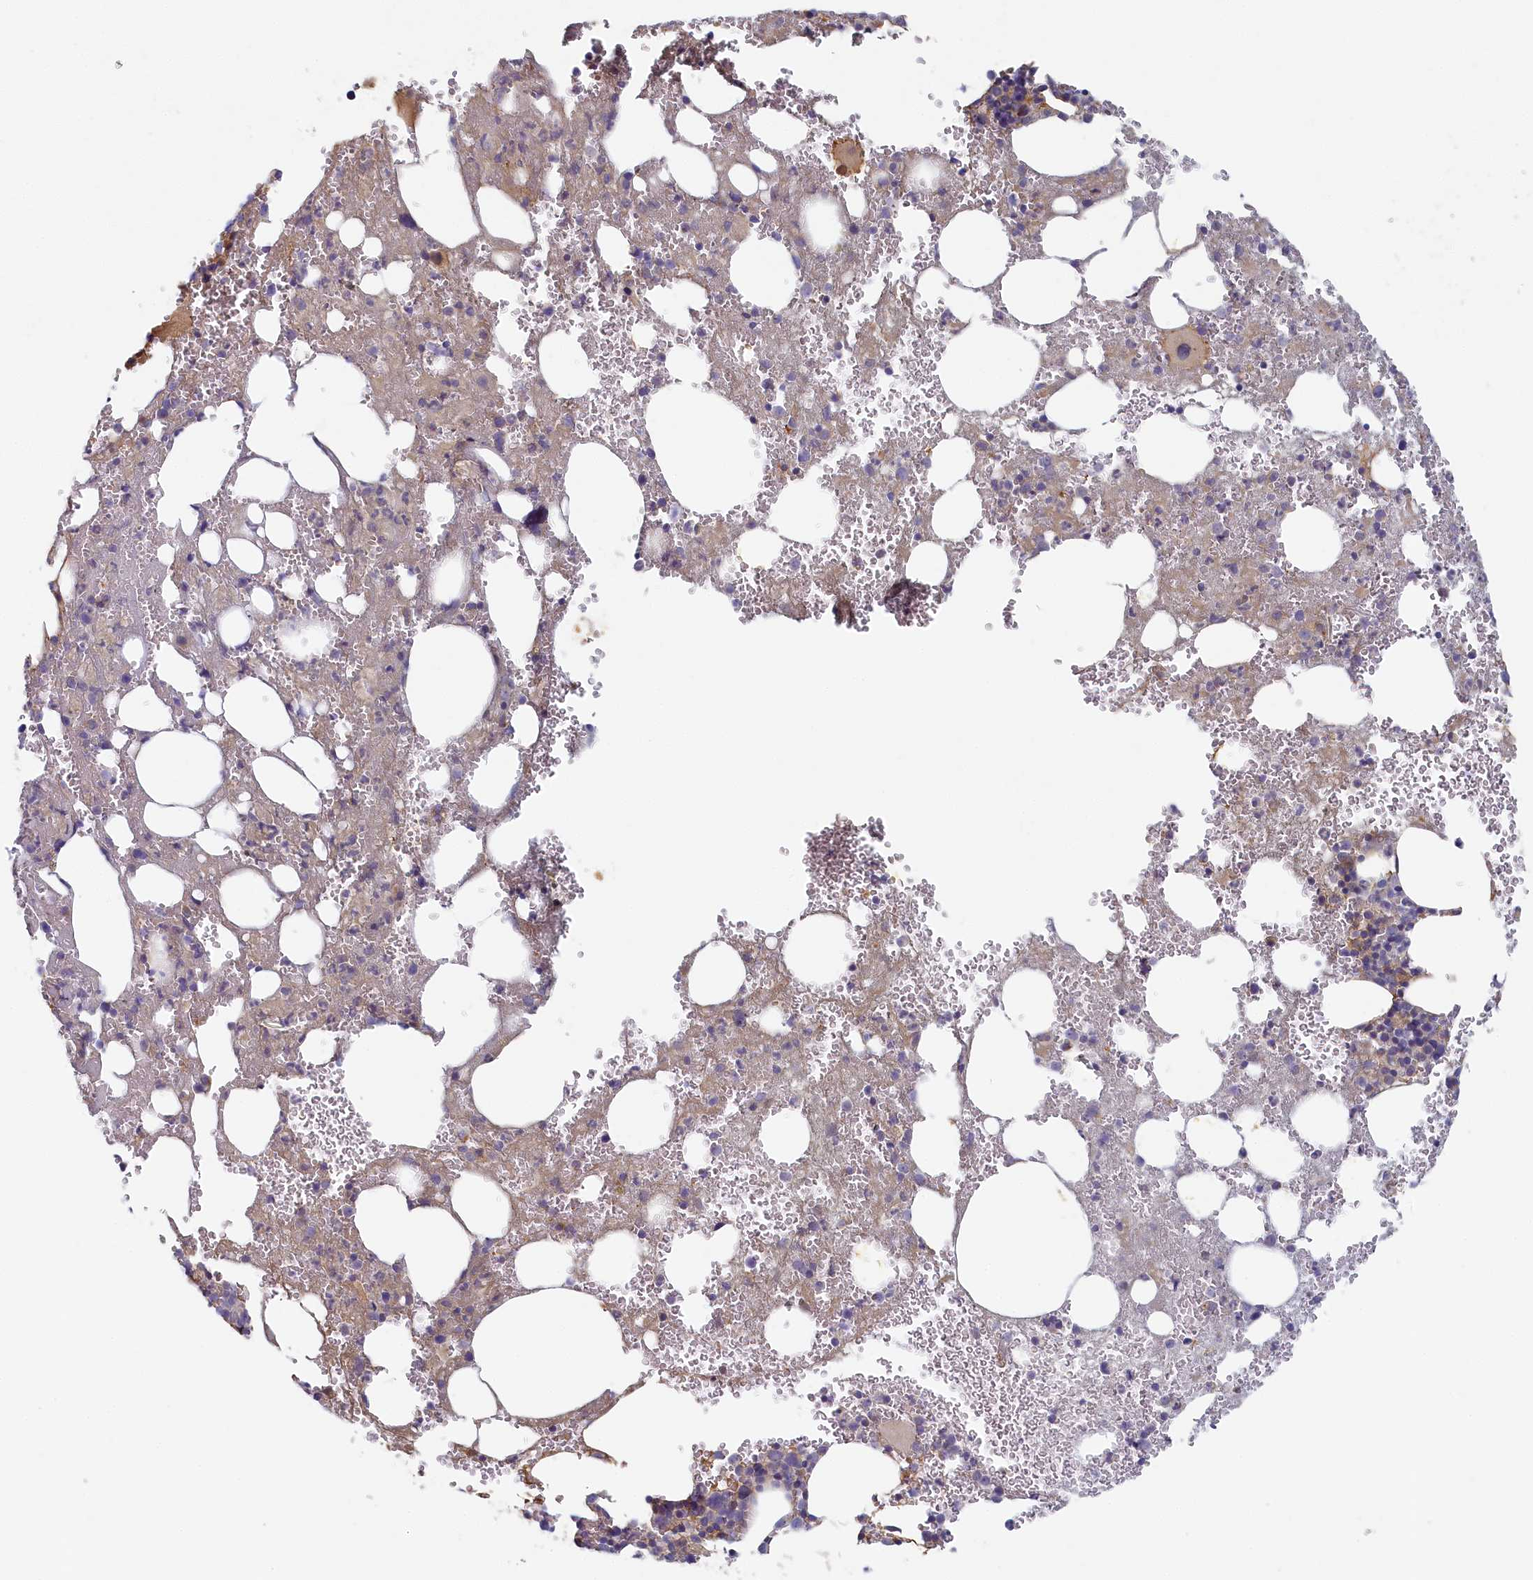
{"staining": {"intensity": "weak", "quantity": "<25%", "location": "cytoplasmic/membranous"}, "tissue": "bone marrow", "cell_type": "Hematopoietic cells", "image_type": "normal", "snomed": [{"axis": "morphology", "description": "Normal tissue, NOS"}, {"axis": "topography", "description": "Bone marrow"}], "caption": "Human bone marrow stained for a protein using immunohistochemistry displays no staining in hematopoietic cells.", "gene": "STX16", "patient": {"sex": "male", "age": 61}}